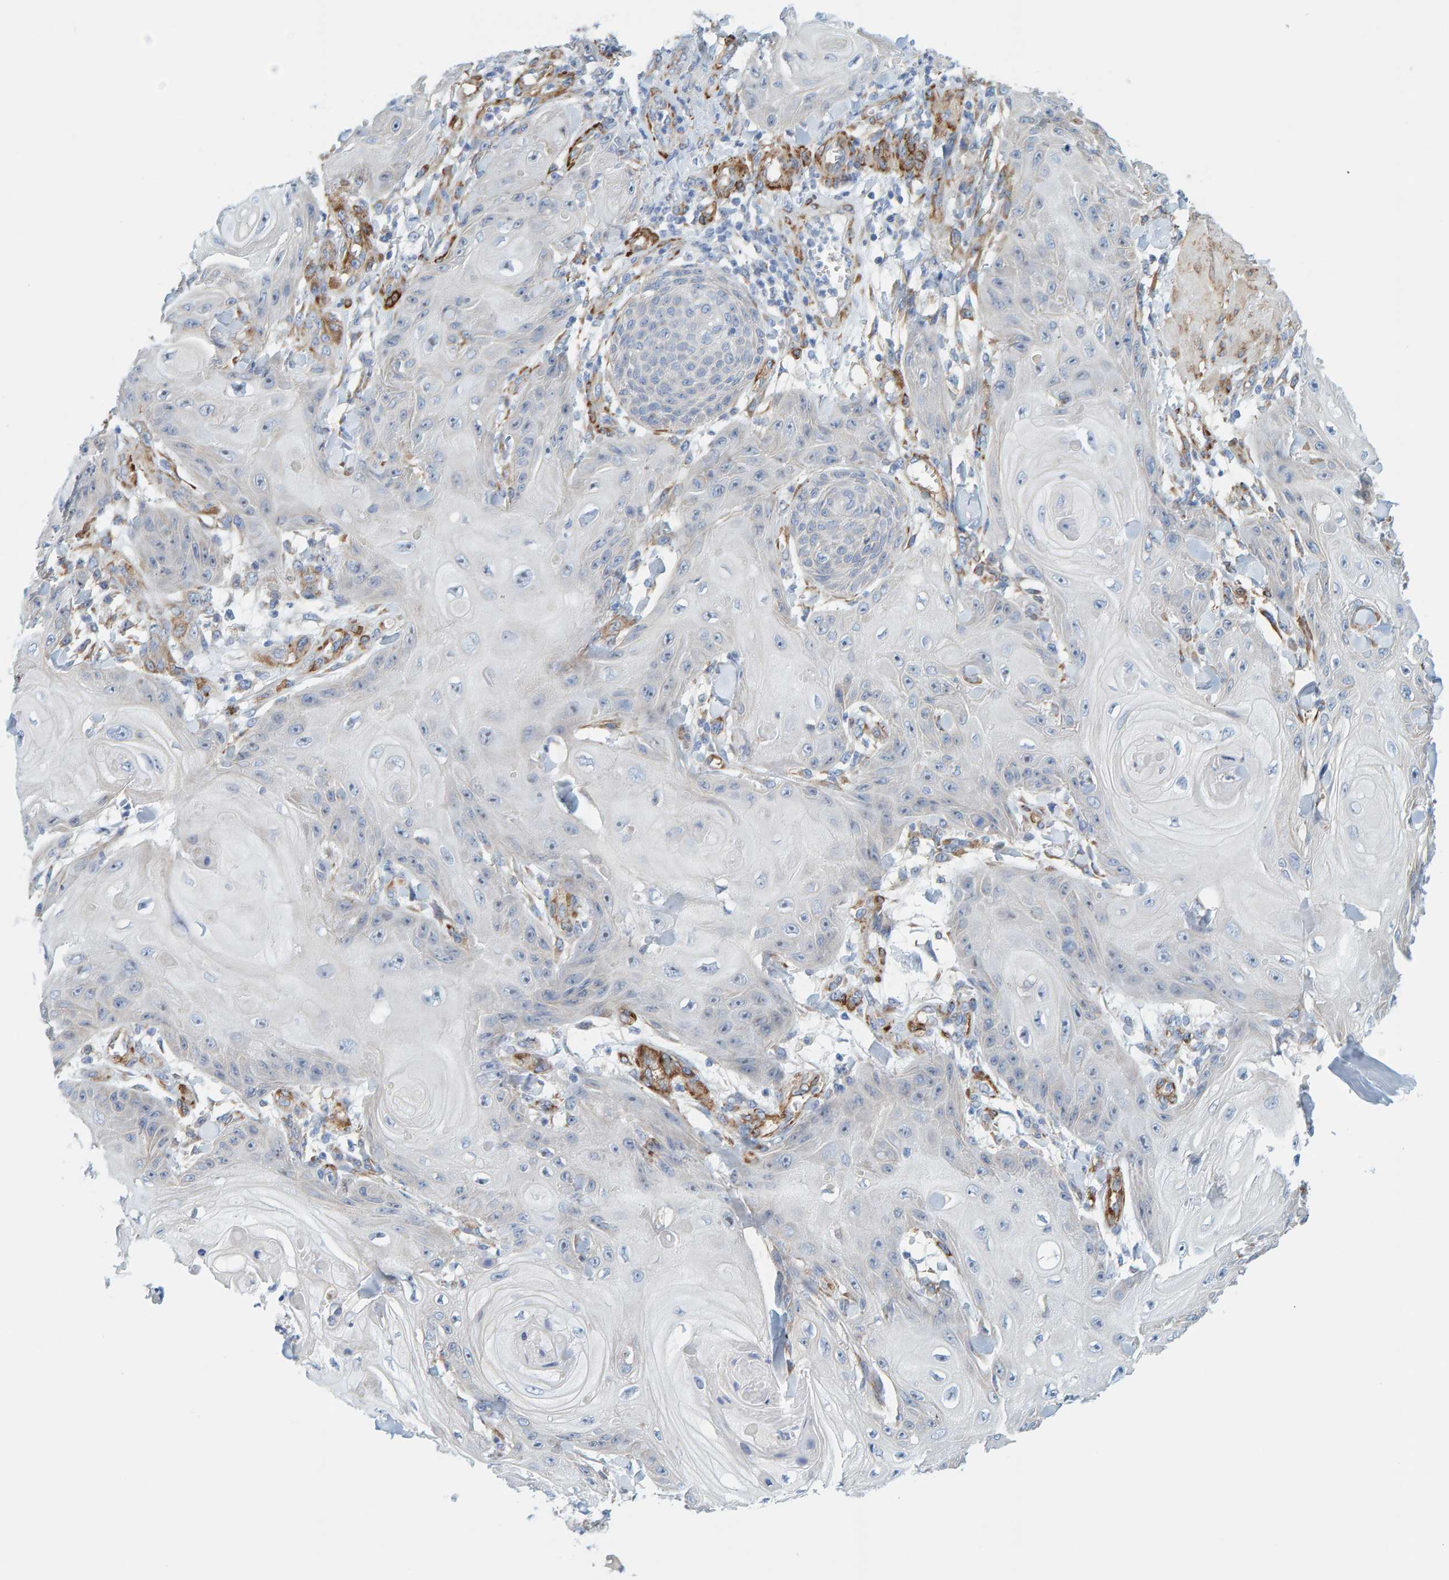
{"staining": {"intensity": "negative", "quantity": "none", "location": "none"}, "tissue": "skin cancer", "cell_type": "Tumor cells", "image_type": "cancer", "snomed": [{"axis": "morphology", "description": "Squamous cell carcinoma, NOS"}, {"axis": "topography", "description": "Skin"}], "caption": "IHC of skin squamous cell carcinoma shows no positivity in tumor cells. (Brightfield microscopy of DAB (3,3'-diaminobenzidine) IHC at high magnification).", "gene": "MAP1B", "patient": {"sex": "male", "age": 74}}